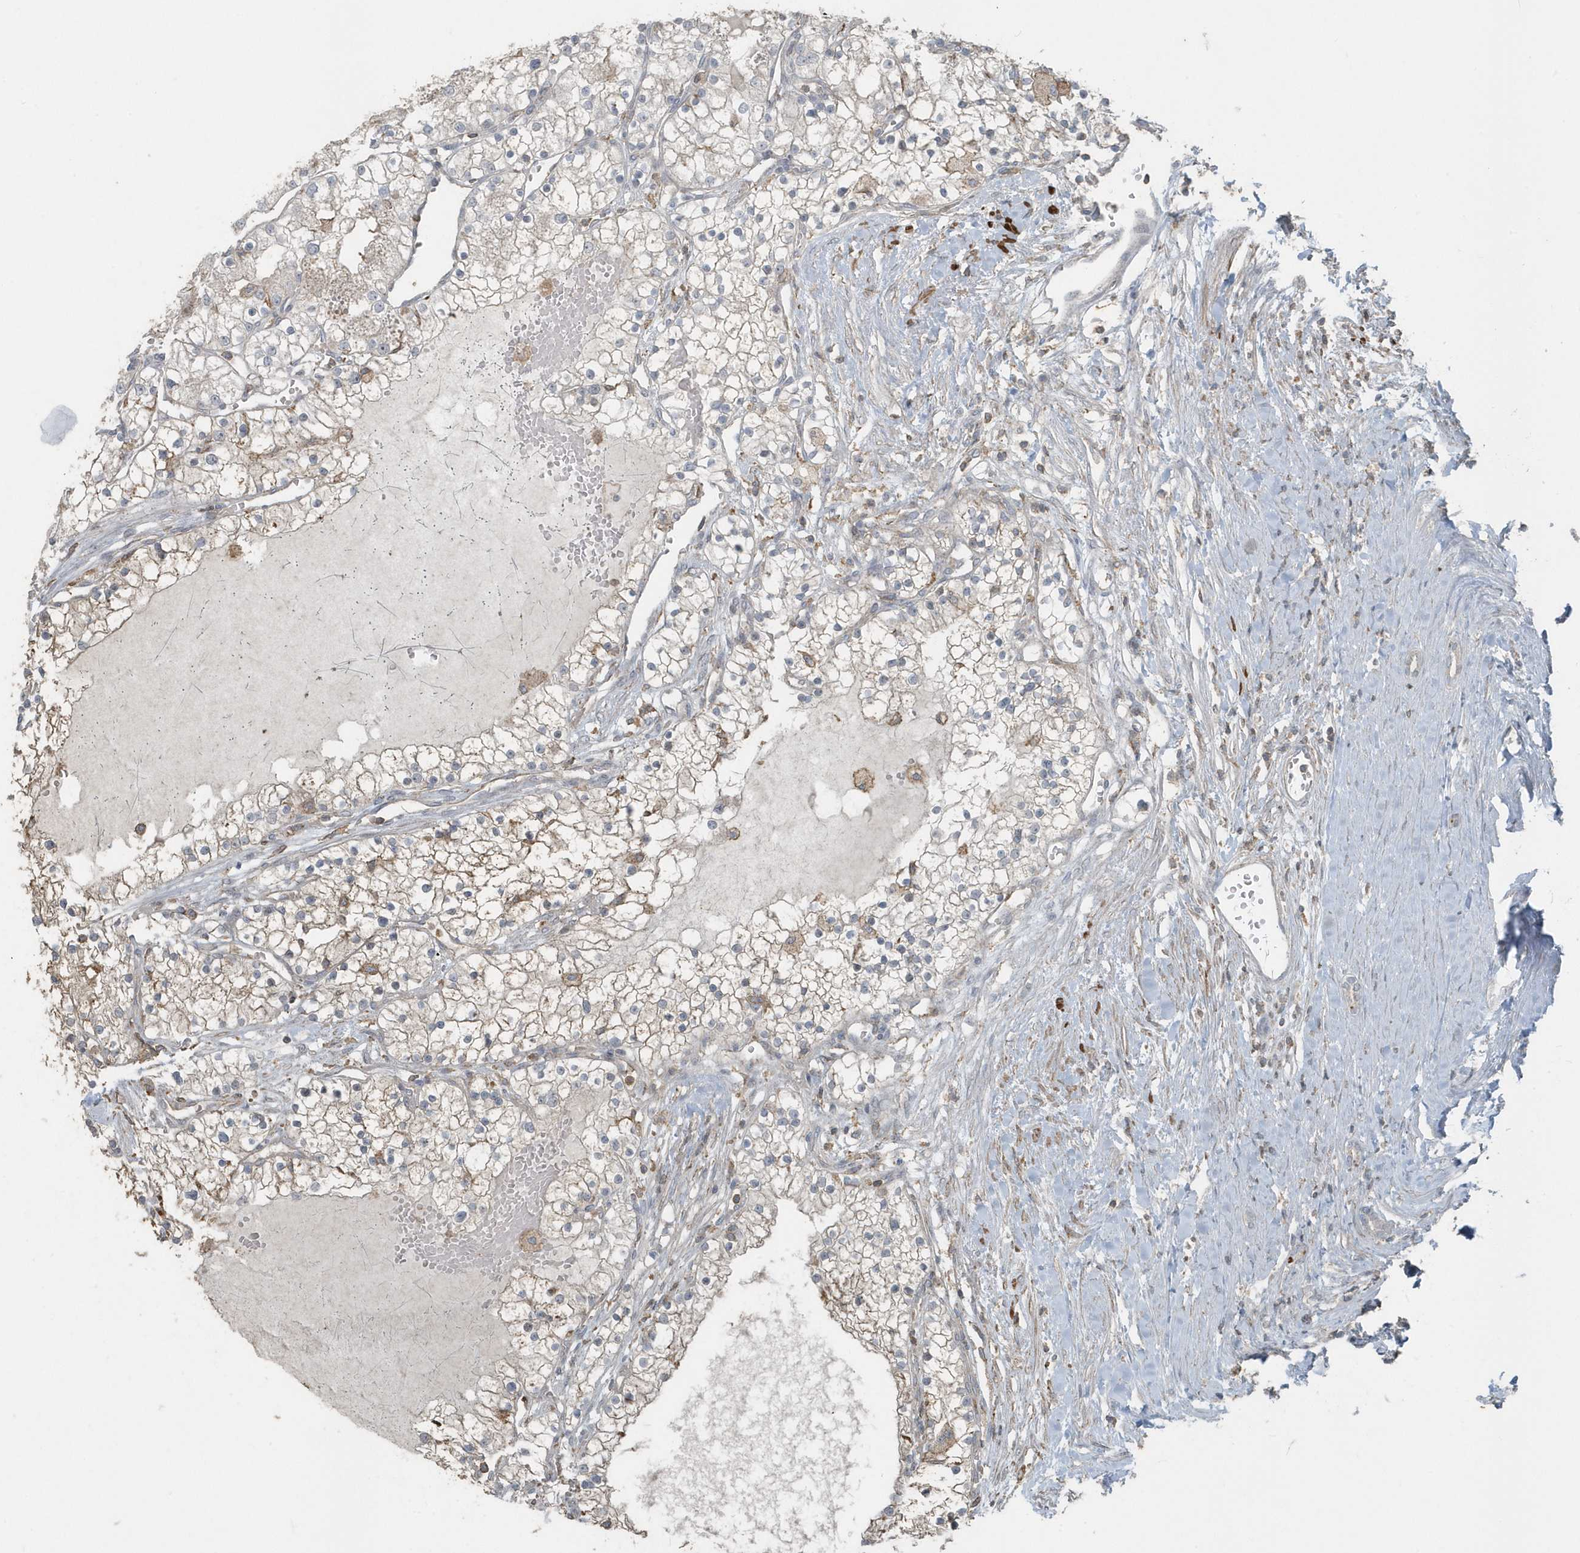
{"staining": {"intensity": "weak", "quantity": "<25%", "location": "cytoplasmic/membranous"}, "tissue": "renal cancer", "cell_type": "Tumor cells", "image_type": "cancer", "snomed": [{"axis": "morphology", "description": "Normal tissue, NOS"}, {"axis": "morphology", "description": "Adenocarcinoma, NOS"}, {"axis": "topography", "description": "Kidney"}], "caption": "There is no significant expression in tumor cells of adenocarcinoma (renal).", "gene": "ACTC1", "patient": {"sex": "male", "age": 68}}